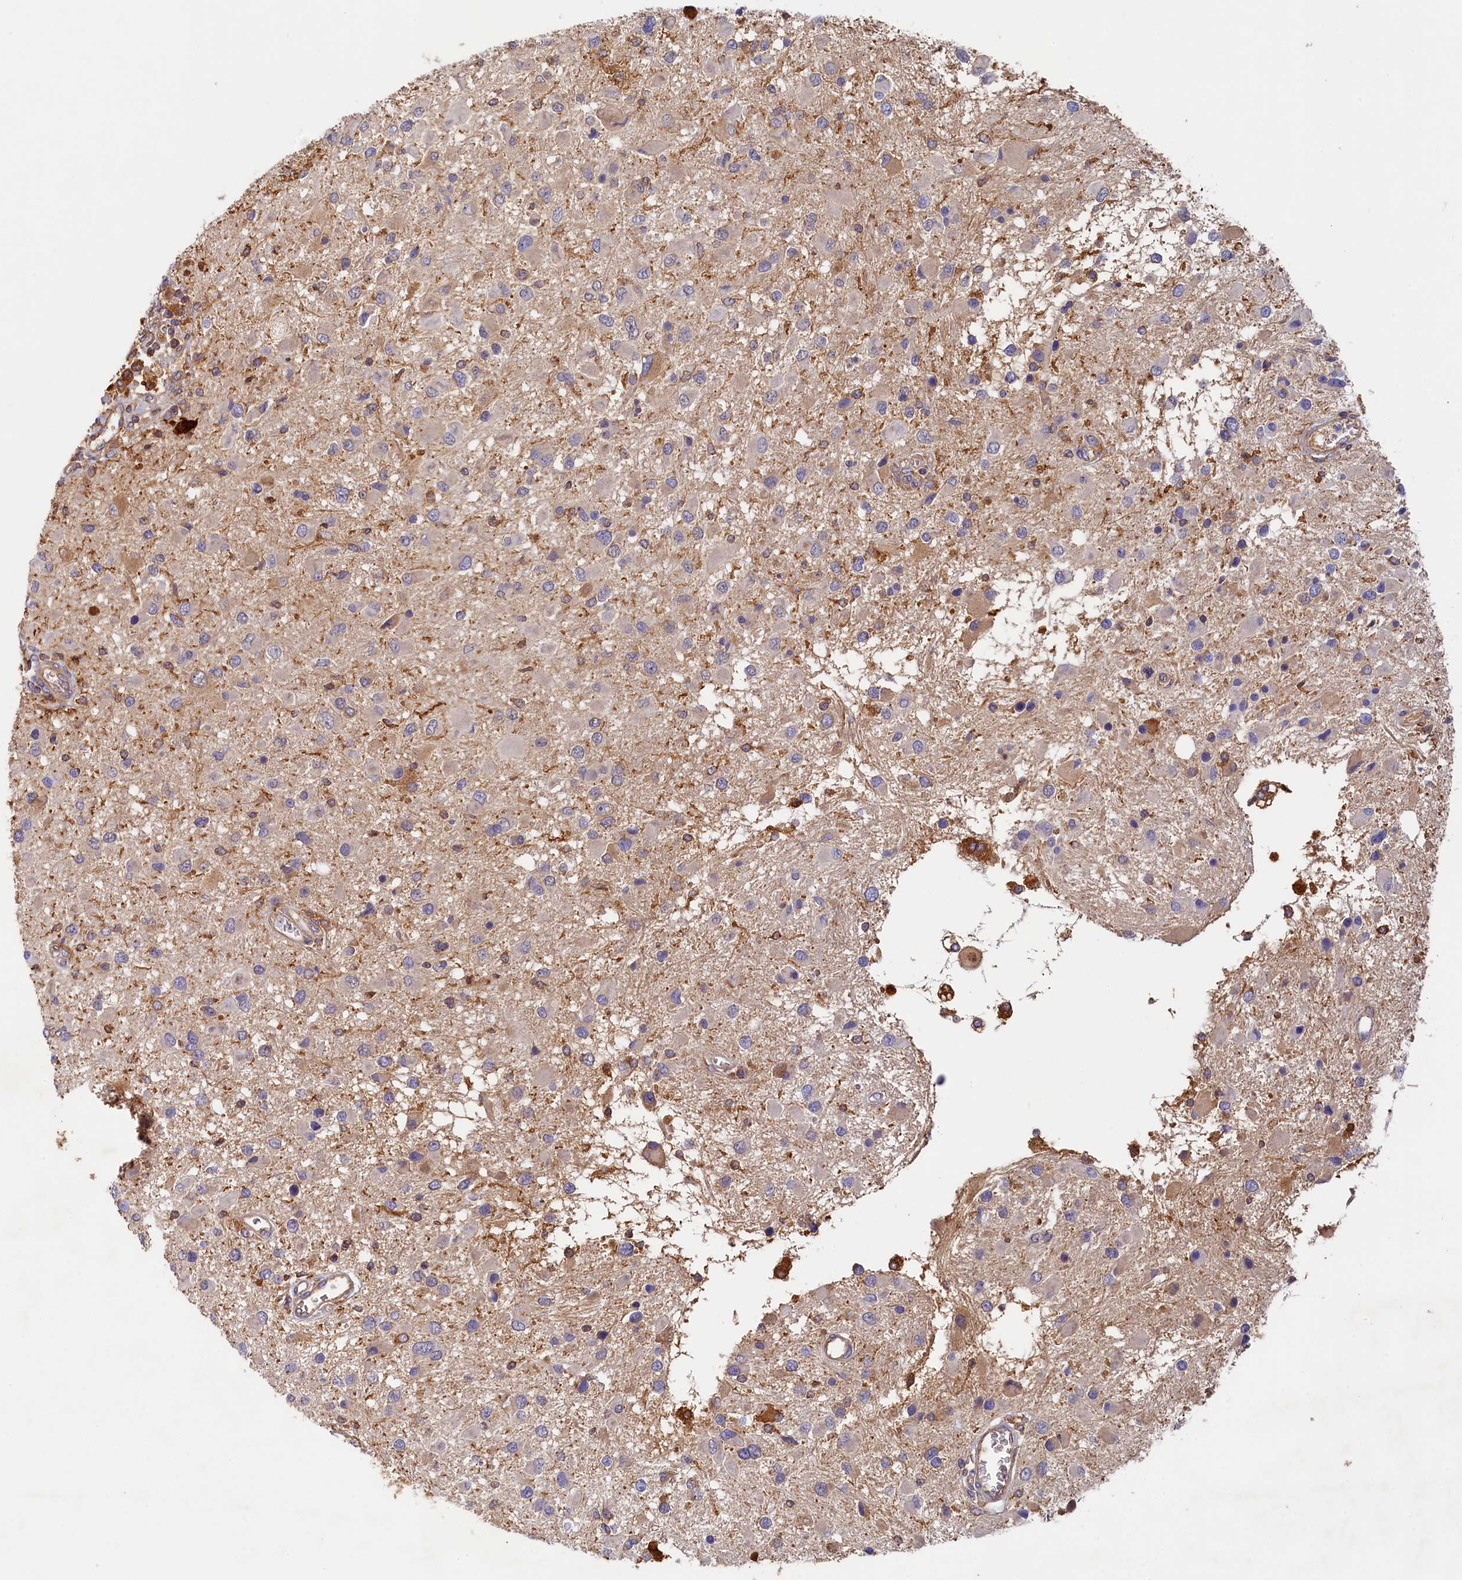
{"staining": {"intensity": "weak", "quantity": "<25%", "location": "cytoplasmic/membranous"}, "tissue": "glioma", "cell_type": "Tumor cells", "image_type": "cancer", "snomed": [{"axis": "morphology", "description": "Glioma, malignant, High grade"}, {"axis": "topography", "description": "Brain"}], "caption": "This is a micrograph of immunohistochemistry (IHC) staining of glioma, which shows no staining in tumor cells.", "gene": "SEC31B", "patient": {"sex": "male", "age": 53}}